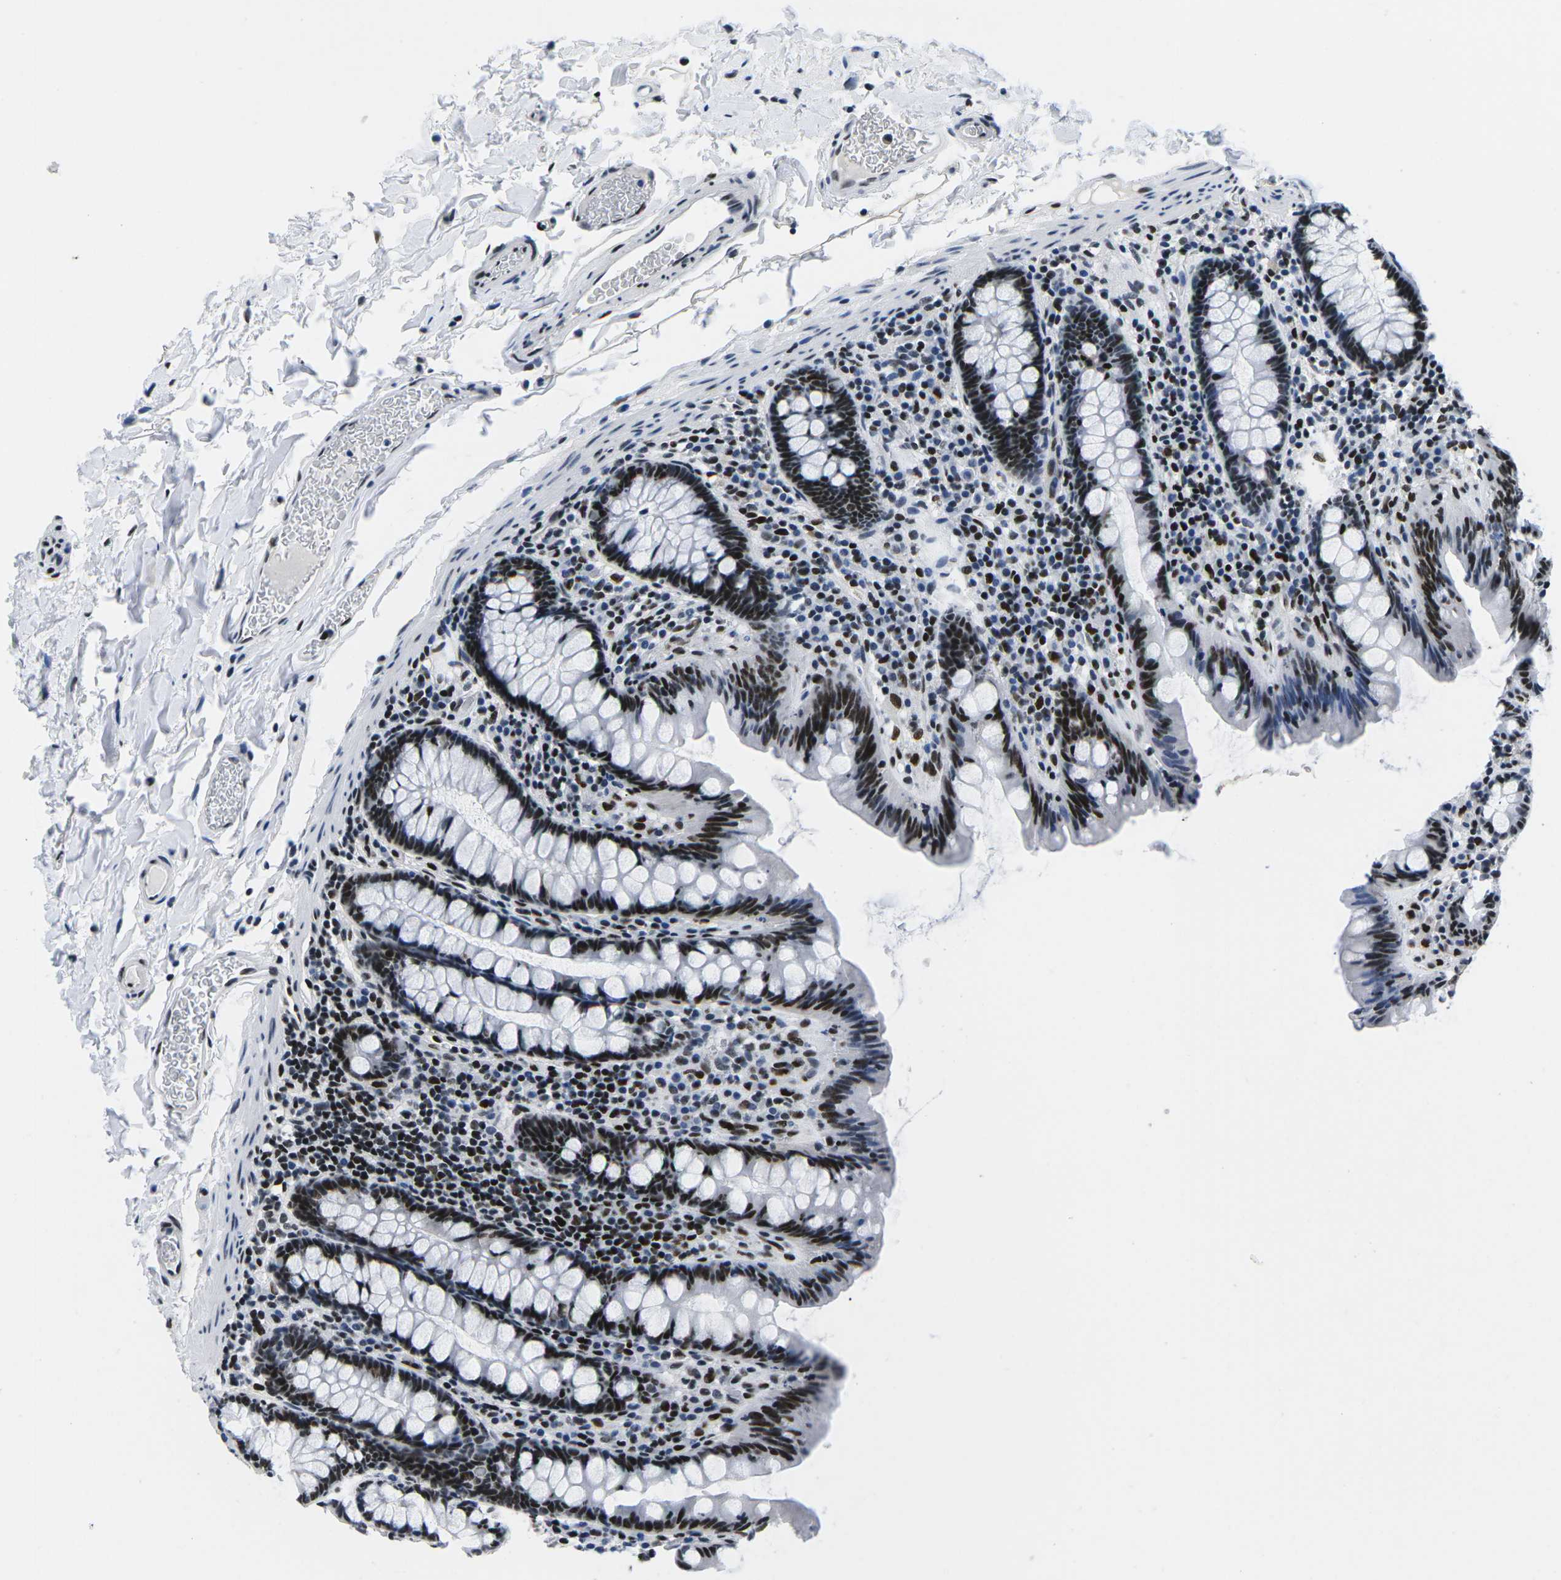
{"staining": {"intensity": "strong", "quantity": ">75%", "location": "nuclear"}, "tissue": "colon", "cell_type": "Endothelial cells", "image_type": "normal", "snomed": [{"axis": "morphology", "description": "Normal tissue, NOS"}, {"axis": "topography", "description": "Colon"}], "caption": "Unremarkable colon was stained to show a protein in brown. There is high levels of strong nuclear positivity in approximately >75% of endothelial cells.", "gene": "ATF1", "patient": {"sex": "female", "age": 80}}